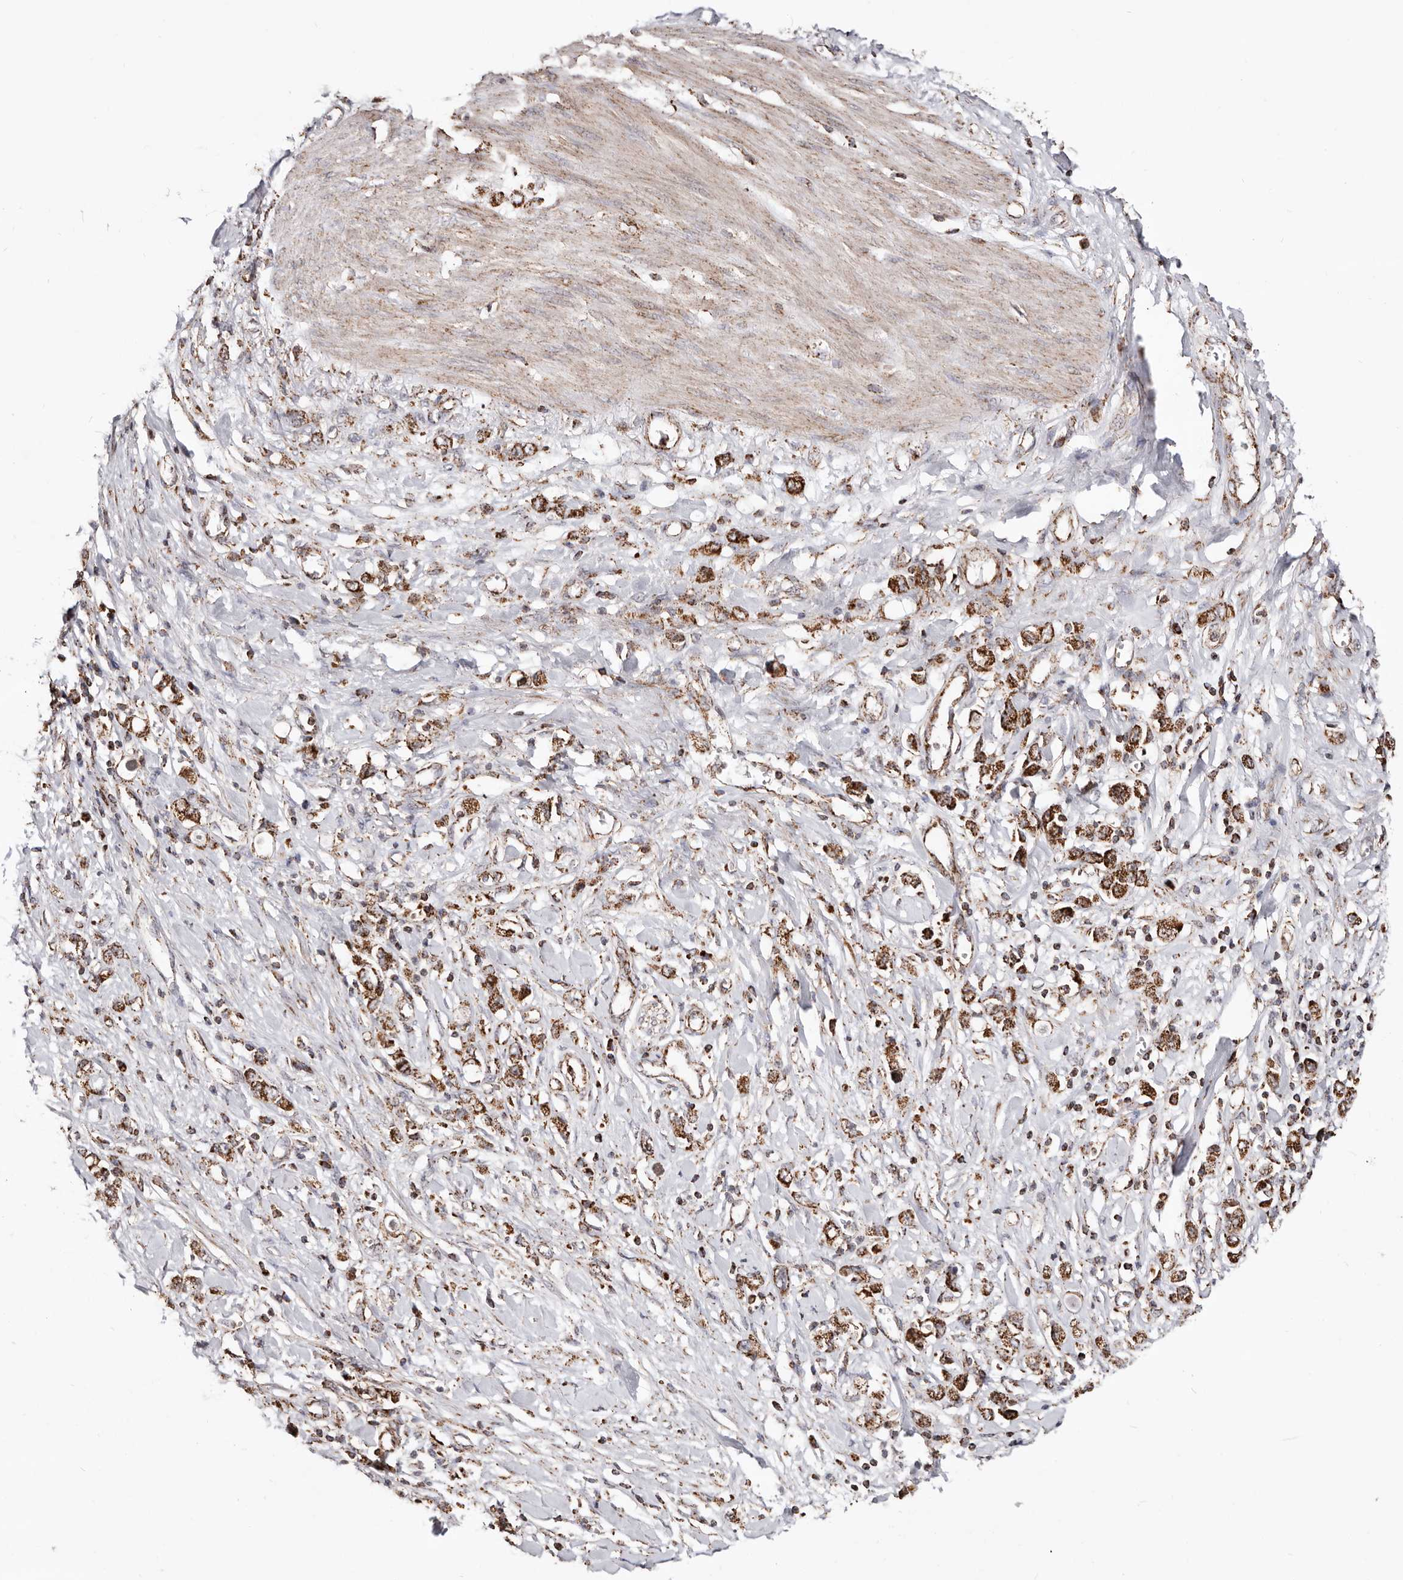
{"staining": {"intensity": "strong", "quantity": ">75%", "location": "cytoplasmic/membranous"}, "tissue": "stomach cancer", "cell_type": "Tumor cells", "image_type": "cancer", "snomed": [{"axis": "morphology", "description": "Adenocarcinoma, NOS"}, {"axis": "topography", "description": "Stomach"}], "caption": "Stomach cancer (adenocarcinoma) tissue displays strong cytoplasmic/membranous staining in approximately >75% of tumor cells, visualized by immunohistochemistry. Using DAB (3,3'-diaminobenzidine) (brown) and hematoxylin (blue) stains, captured at high magnification using brightfield microscopy.", "gene": "PRKACB", "patient": {"sex": "female", "age": 76}}